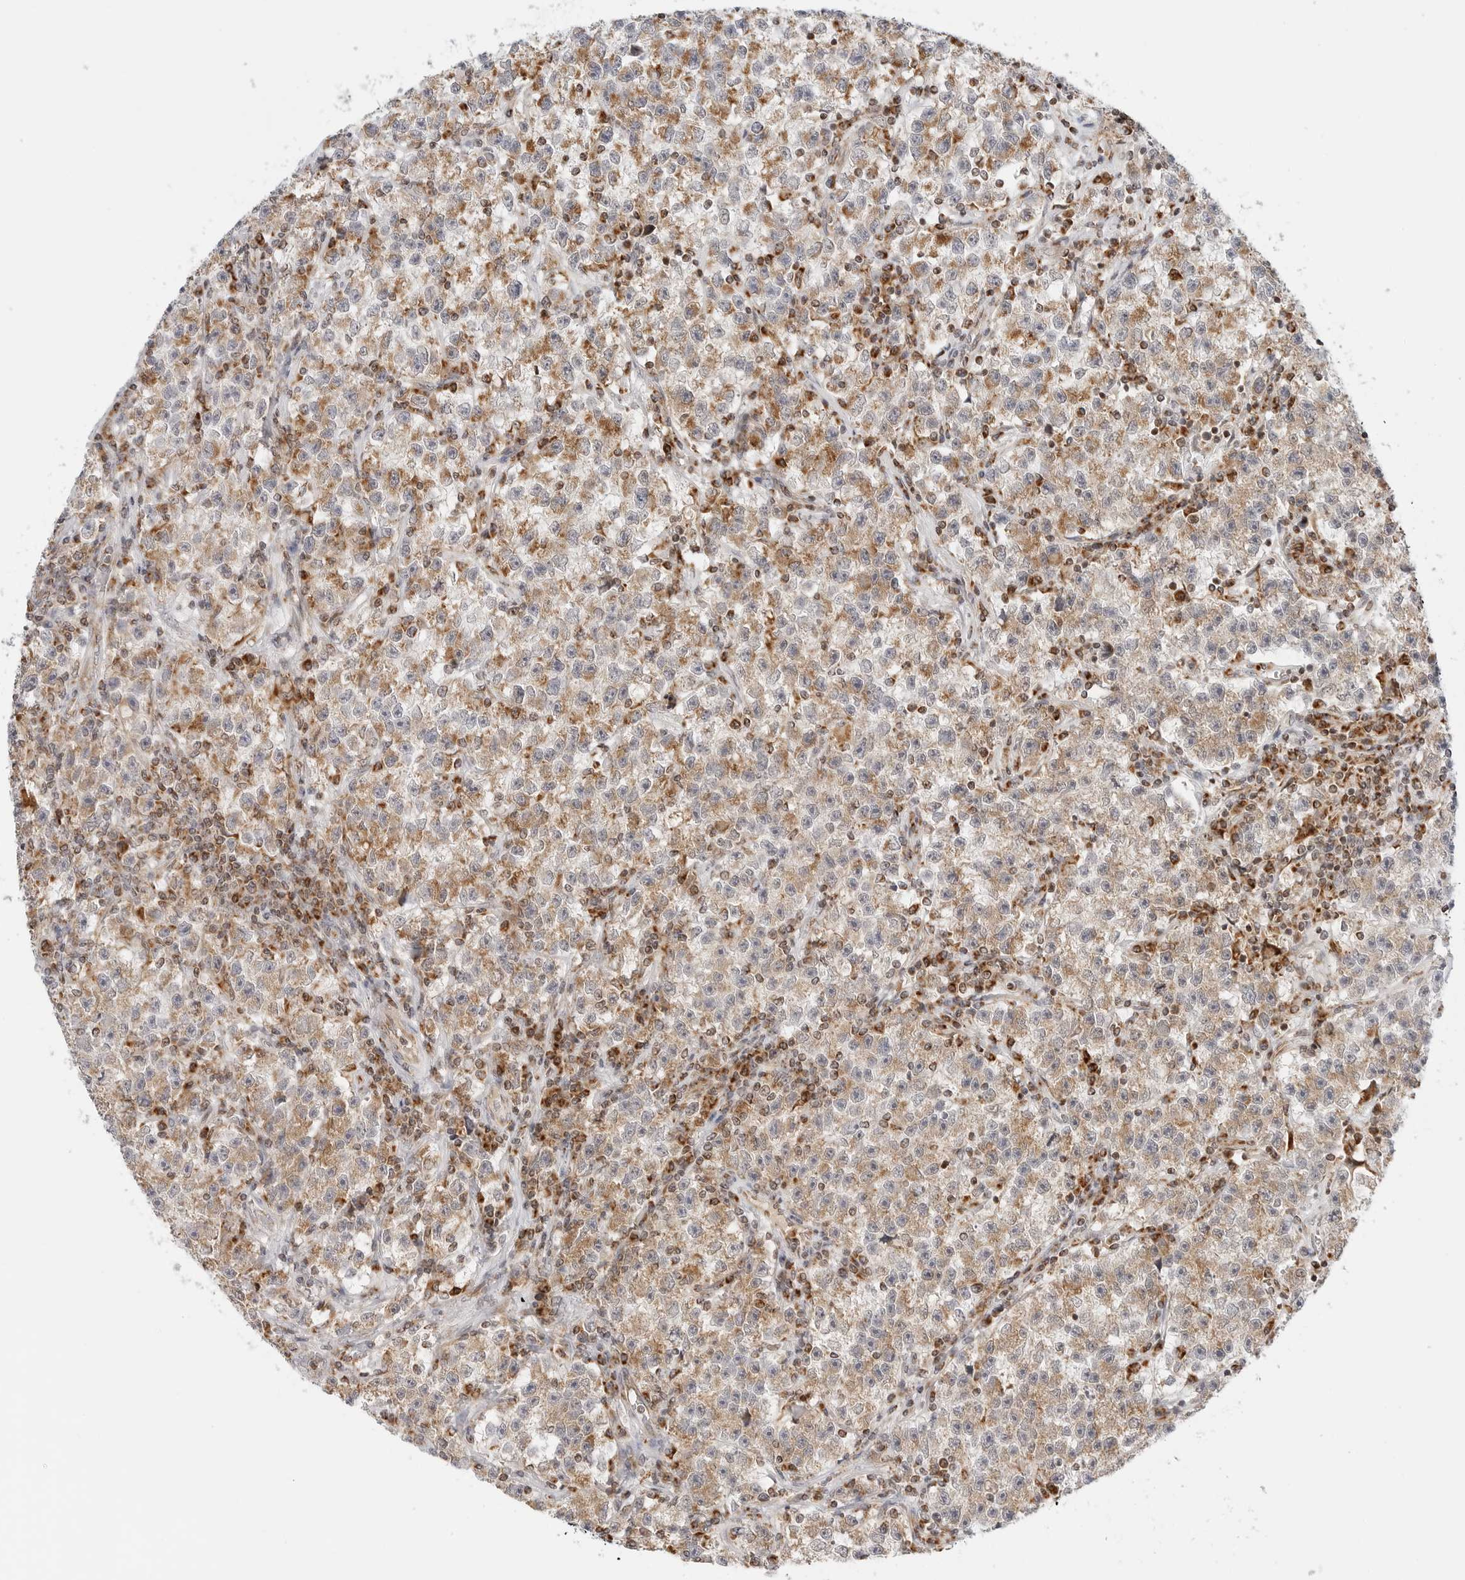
{"staining": {"intensity": "moderate", "quantity": ">75%", "location": "cytoplasmic/membranous"}, "tissue": "testis cancer", "cell_type": "Tumor cells", "image_type": "cancer", "snomed": [{"axis": "morphology", "description": "Seminoma, NOS"}, {"axis": "topography", "description": "Testis"}], "caption": "This is an image of IHC staining of seminoma (testis), which shows moderate expression in the cytoplasmic/membranous of tumor cells.", "gene": "DYRK4", "patient": {"sex": "male", "age": 22}}